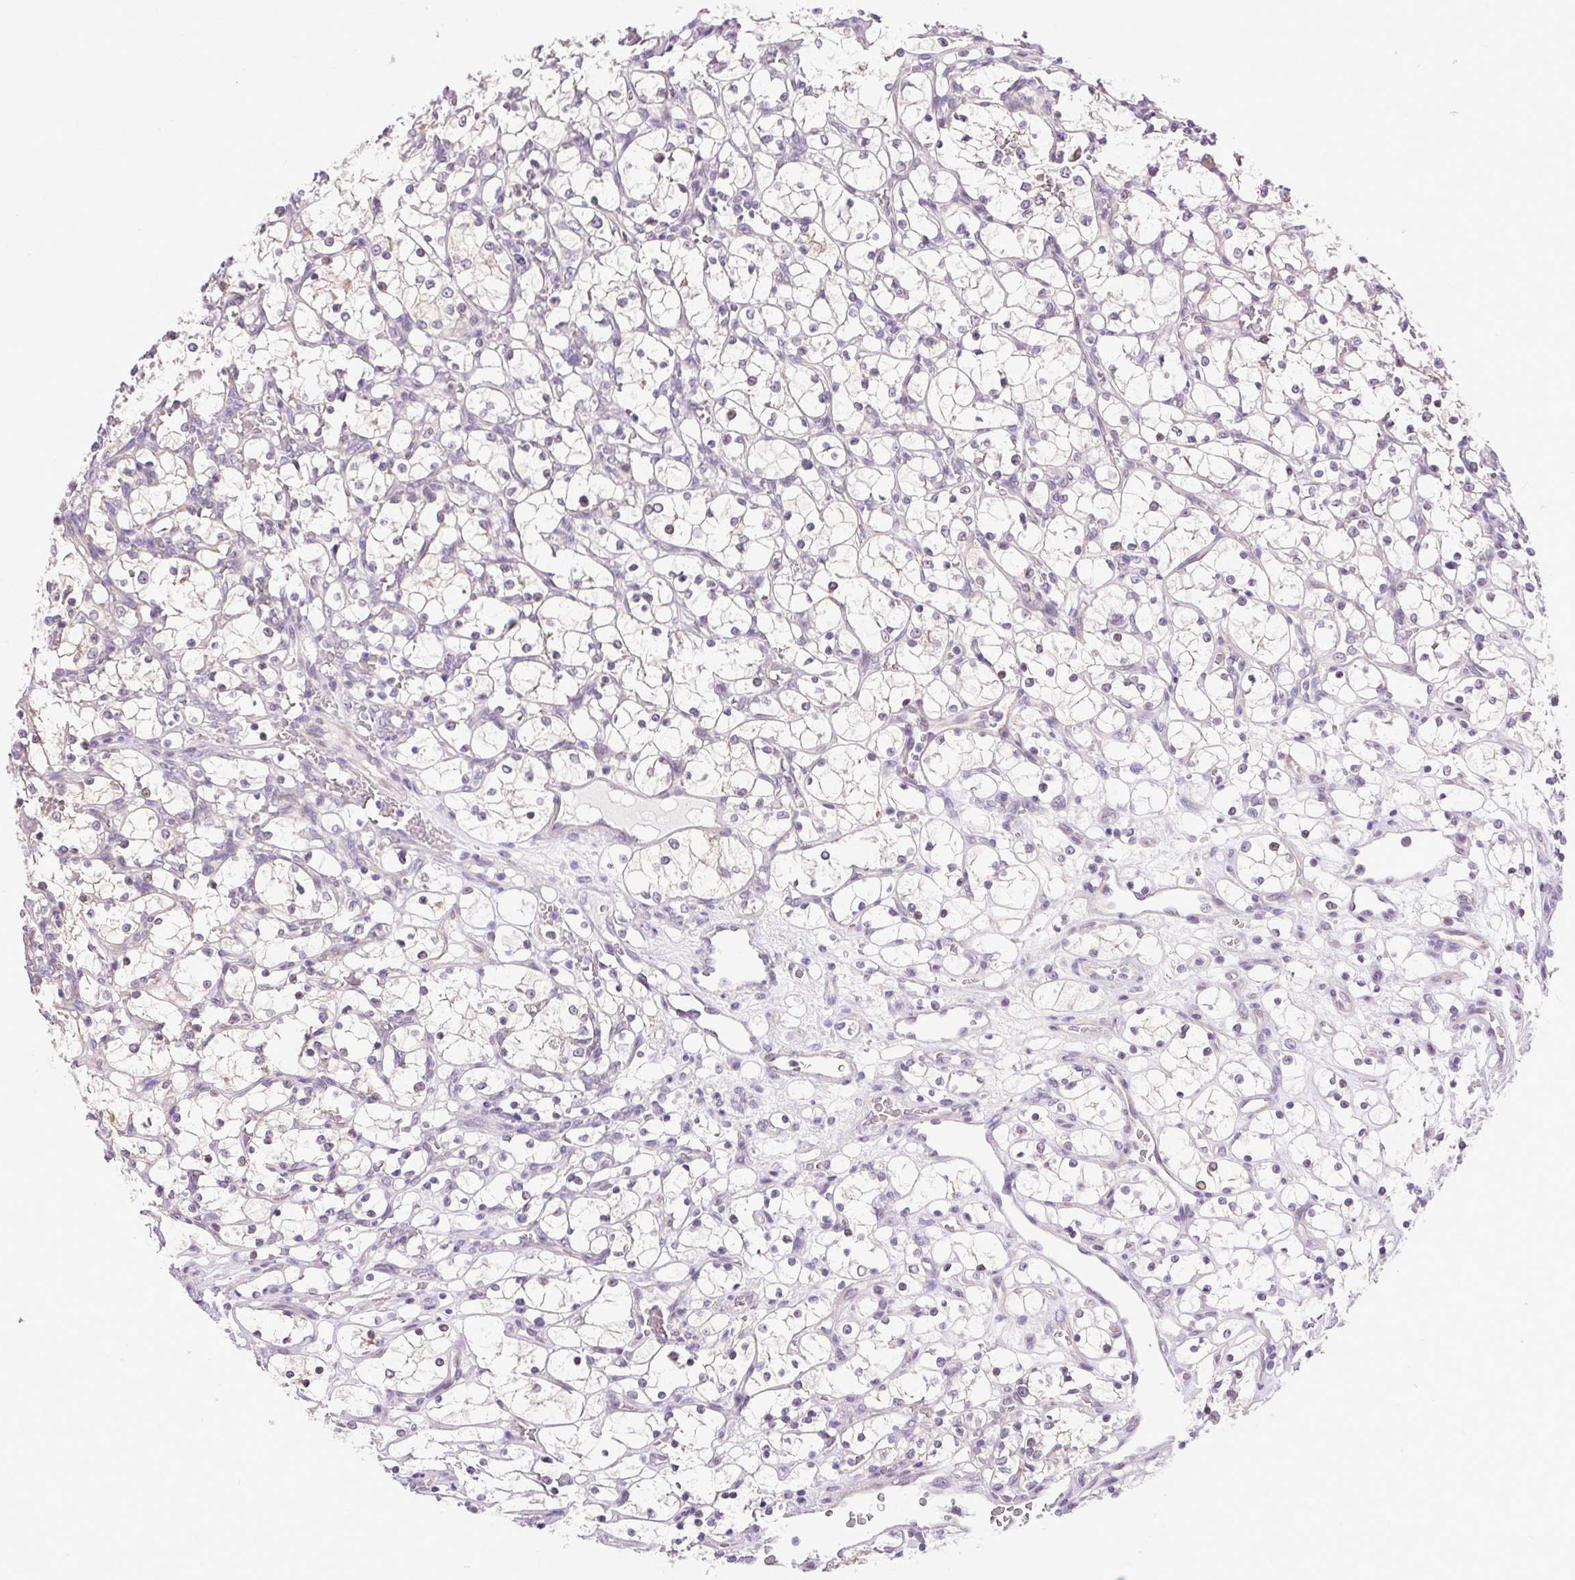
{"staining": {"intensity": "negative", "quantity": "none", "location": "none"}, "tissue": "renal cancer", "cell_type": "Tumor cells", "image_type": "cancer", "snomed": [{"axis": "morphology", "description": "Adenocarcinoma, NOS"}, {"axis": "topography", "description": "Kidney"}], "caption": "Immunohistochemistry image of neoplastic tissue: human adenocarcinoma (renal) stained with DAB (3,3'-diaminobenzidine) reveals no significant protein positivity in tumor cells.", "gene": "SYT11", "patient": {"sex": "female", "age": 69}}